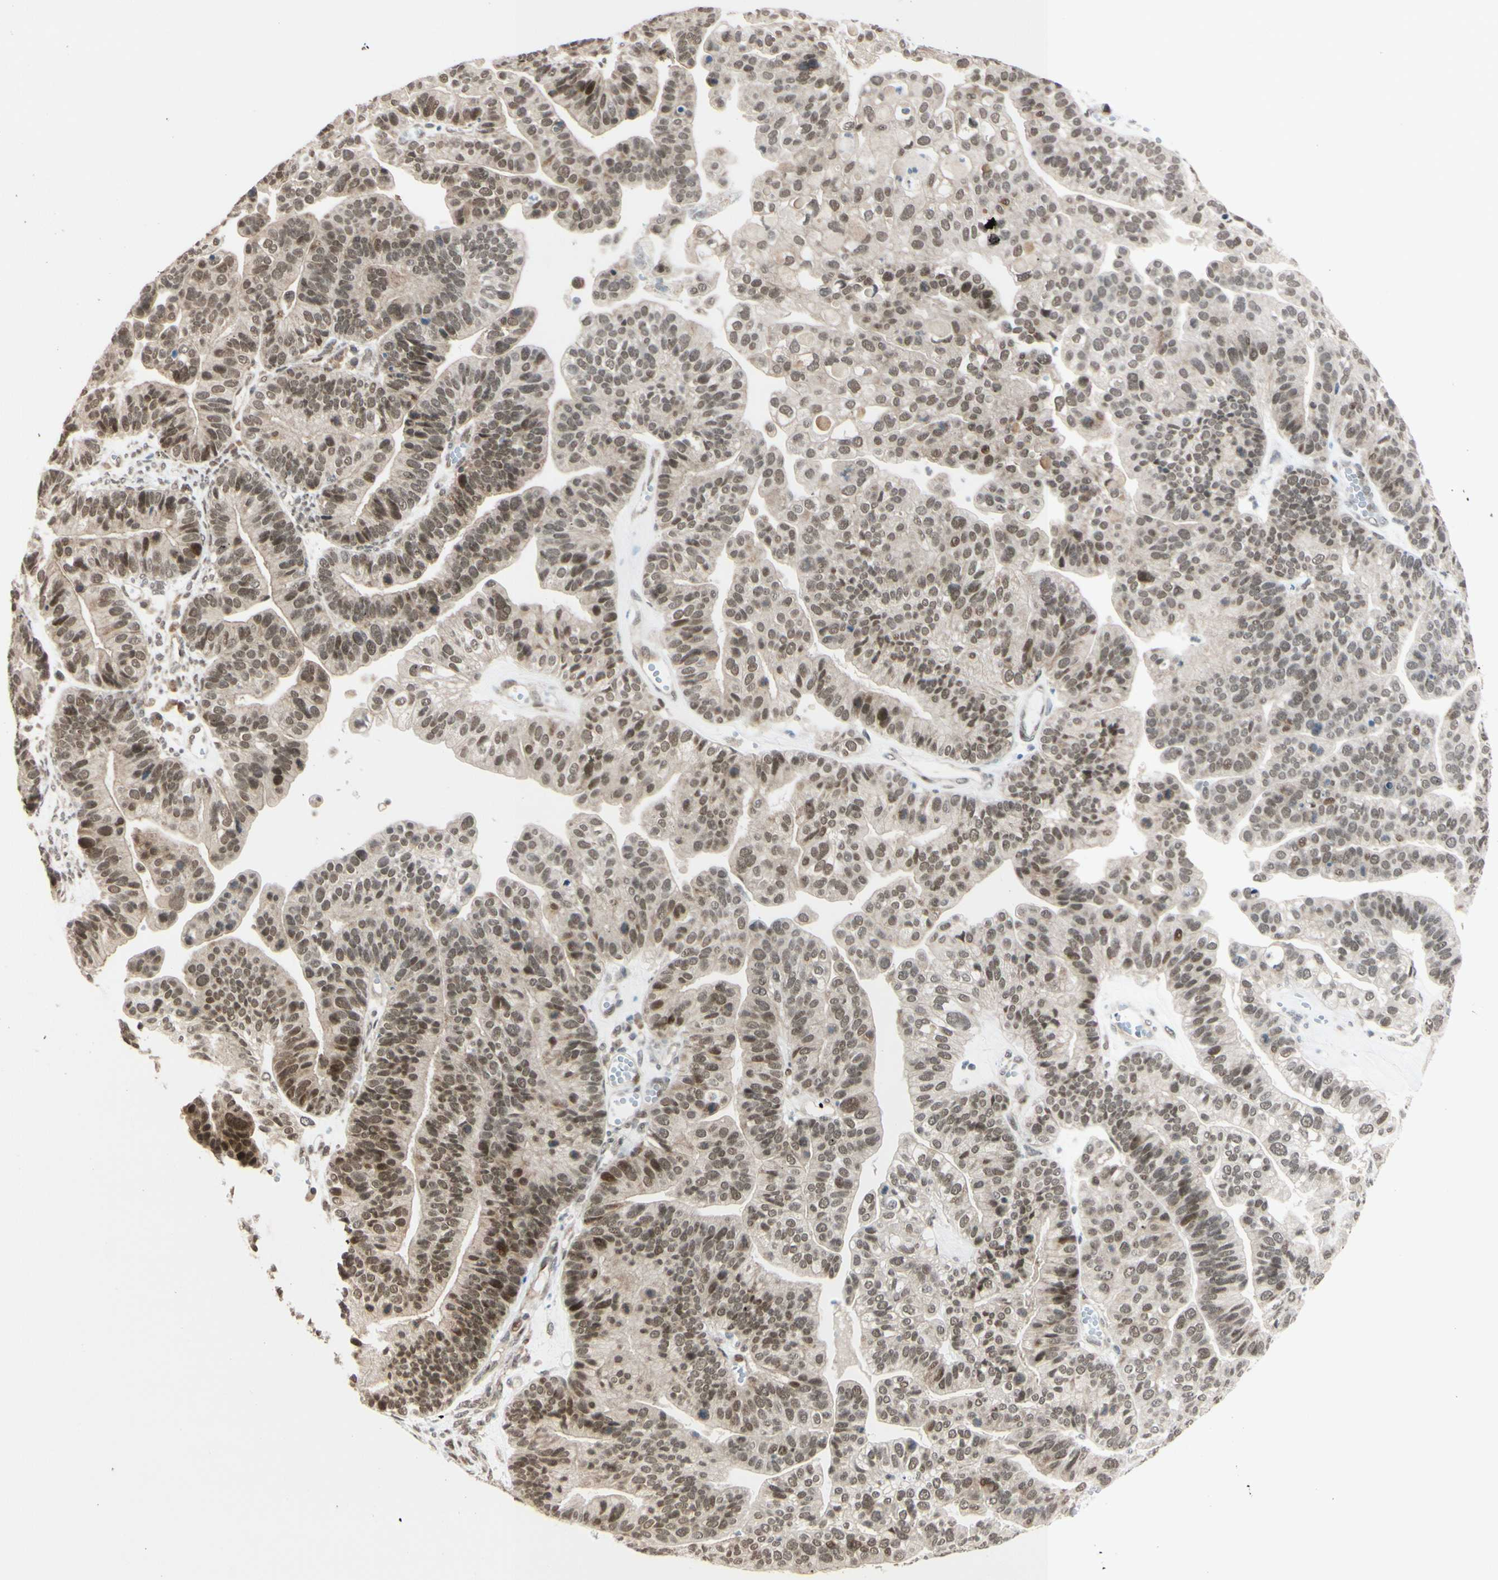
{"staining": {"intensity": "weak", "quantity": ">75%", "location": "cytoplasmic/membranous,nuclear"}, "tissue": "ovarian cancer", "cell_type": "Tumor cells", "image_type": "cancer", "snomed": [{"axis": "morphology", "description": "Cystadenocarcinoma, serous, NOS"}, {"axis": "topography", "description": "Ovary"}], "caption": "Weak cytoplasmic/membranous and nuclear protein expression is identified in approximately >75% of tumor cells in ovarian serous cystadenocarcinoma.", "gene": "BRMS1", "patient": {"sex": "female", "age": 56}}